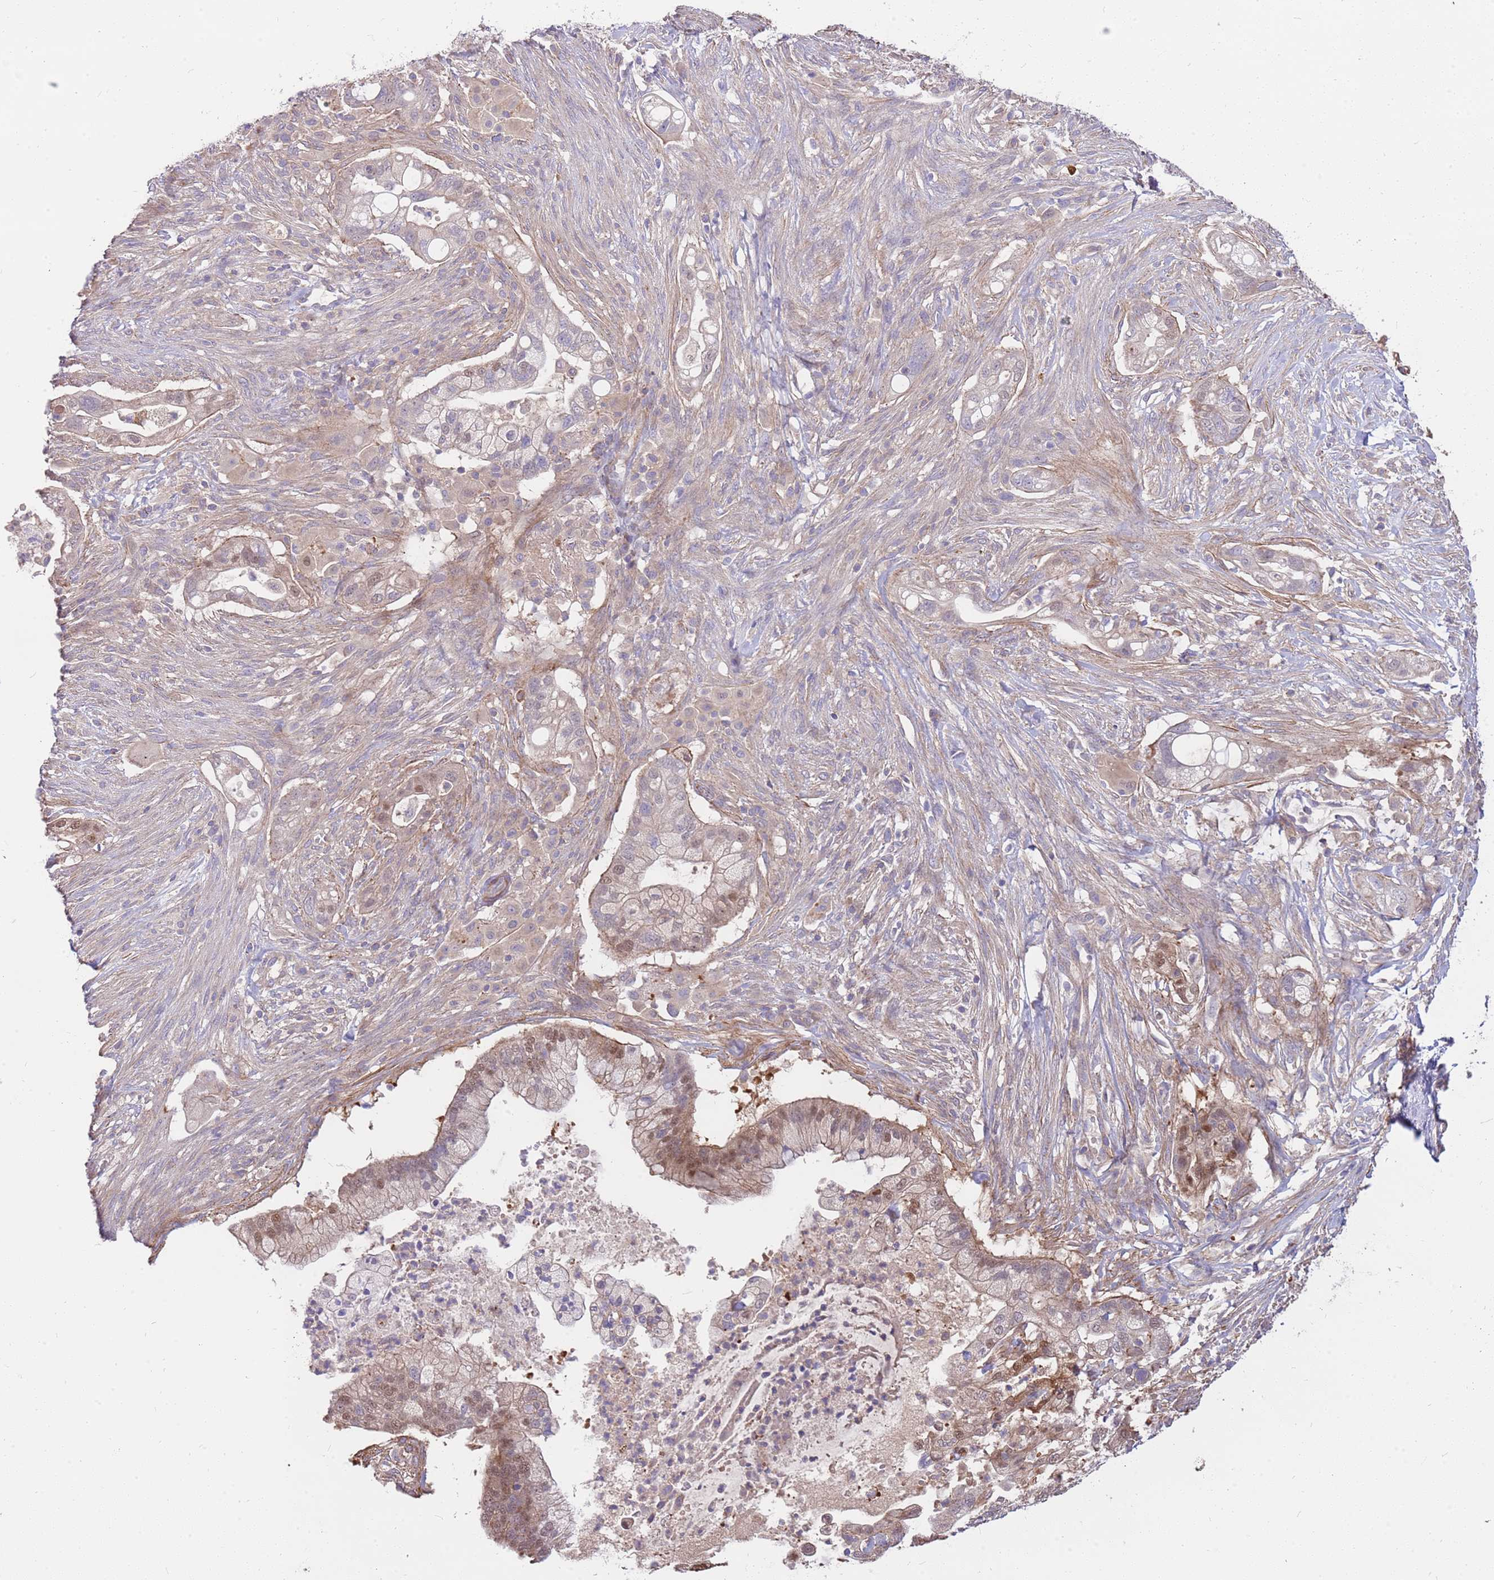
{"staining": {"intensity": "moderate", "quantity": "25%-75%", "location": "nuclear"}, "tissue": "pancreatic cancer", "cell_type": "Tumor cells", "image_type": "cancer", "snomed": [{"axis": "morphology", "description": "Adenocarcinoma, NOS"}, {"axis": "topography", "description": "Pancreas"}], "caption": "This is an image of immunohistochemistry (IHC) staining of pancreatic adenocarcinoma, which shows moderate expression in the nuclear of tumor cells.", "gene": "MVD", "patient": {"sex": "male", "age": 44}}